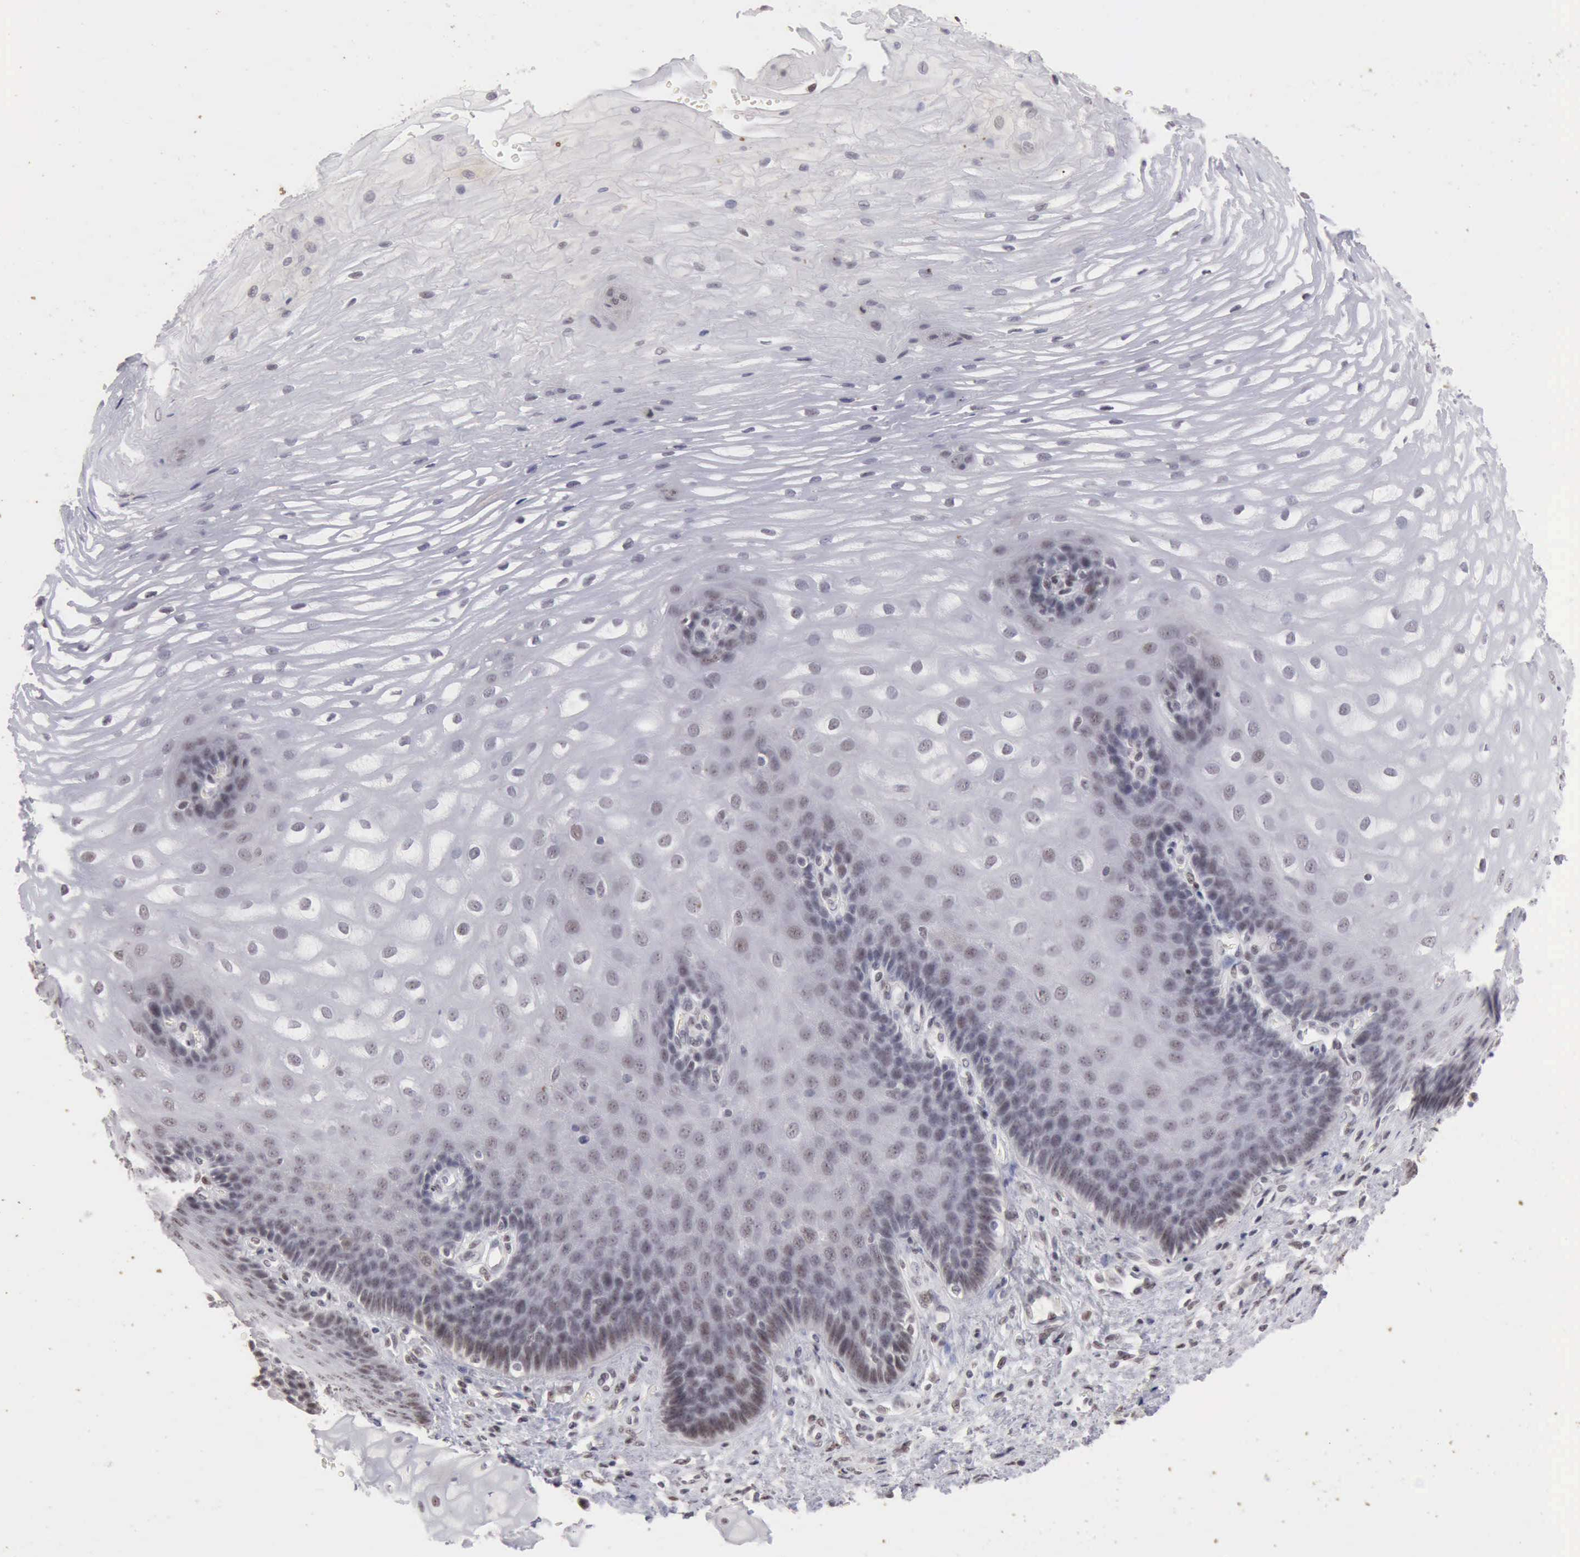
{"staining": {"intensity": "weak", "quantity": "<25%", "location": "nuclear"}, "tissue": "esophagus", "cell_type": "Squamous epithelial cells", "image_type": "normal", "snomed": [{"axis": "morphology", "description": "Normal tissue, NOS"}, {"axis": "morphology", "description": "Adenocarcinoma, NOS"}, {"axis": "topography", "description": "Esophagus"}, {"axis": "topography", "description": "Stomach"}], "caption": "Immunohistochemistry (IHC) of unremarkable esophagus reveals no positivity in squamous epithelial cells. (Stains: DAB immunohistochemistry with hematoxylin counter stain, Microscopy: brightfield microscopy at high magnification).", "gene": "TAF1", "patient": {"sex": "male", "age": 62}}